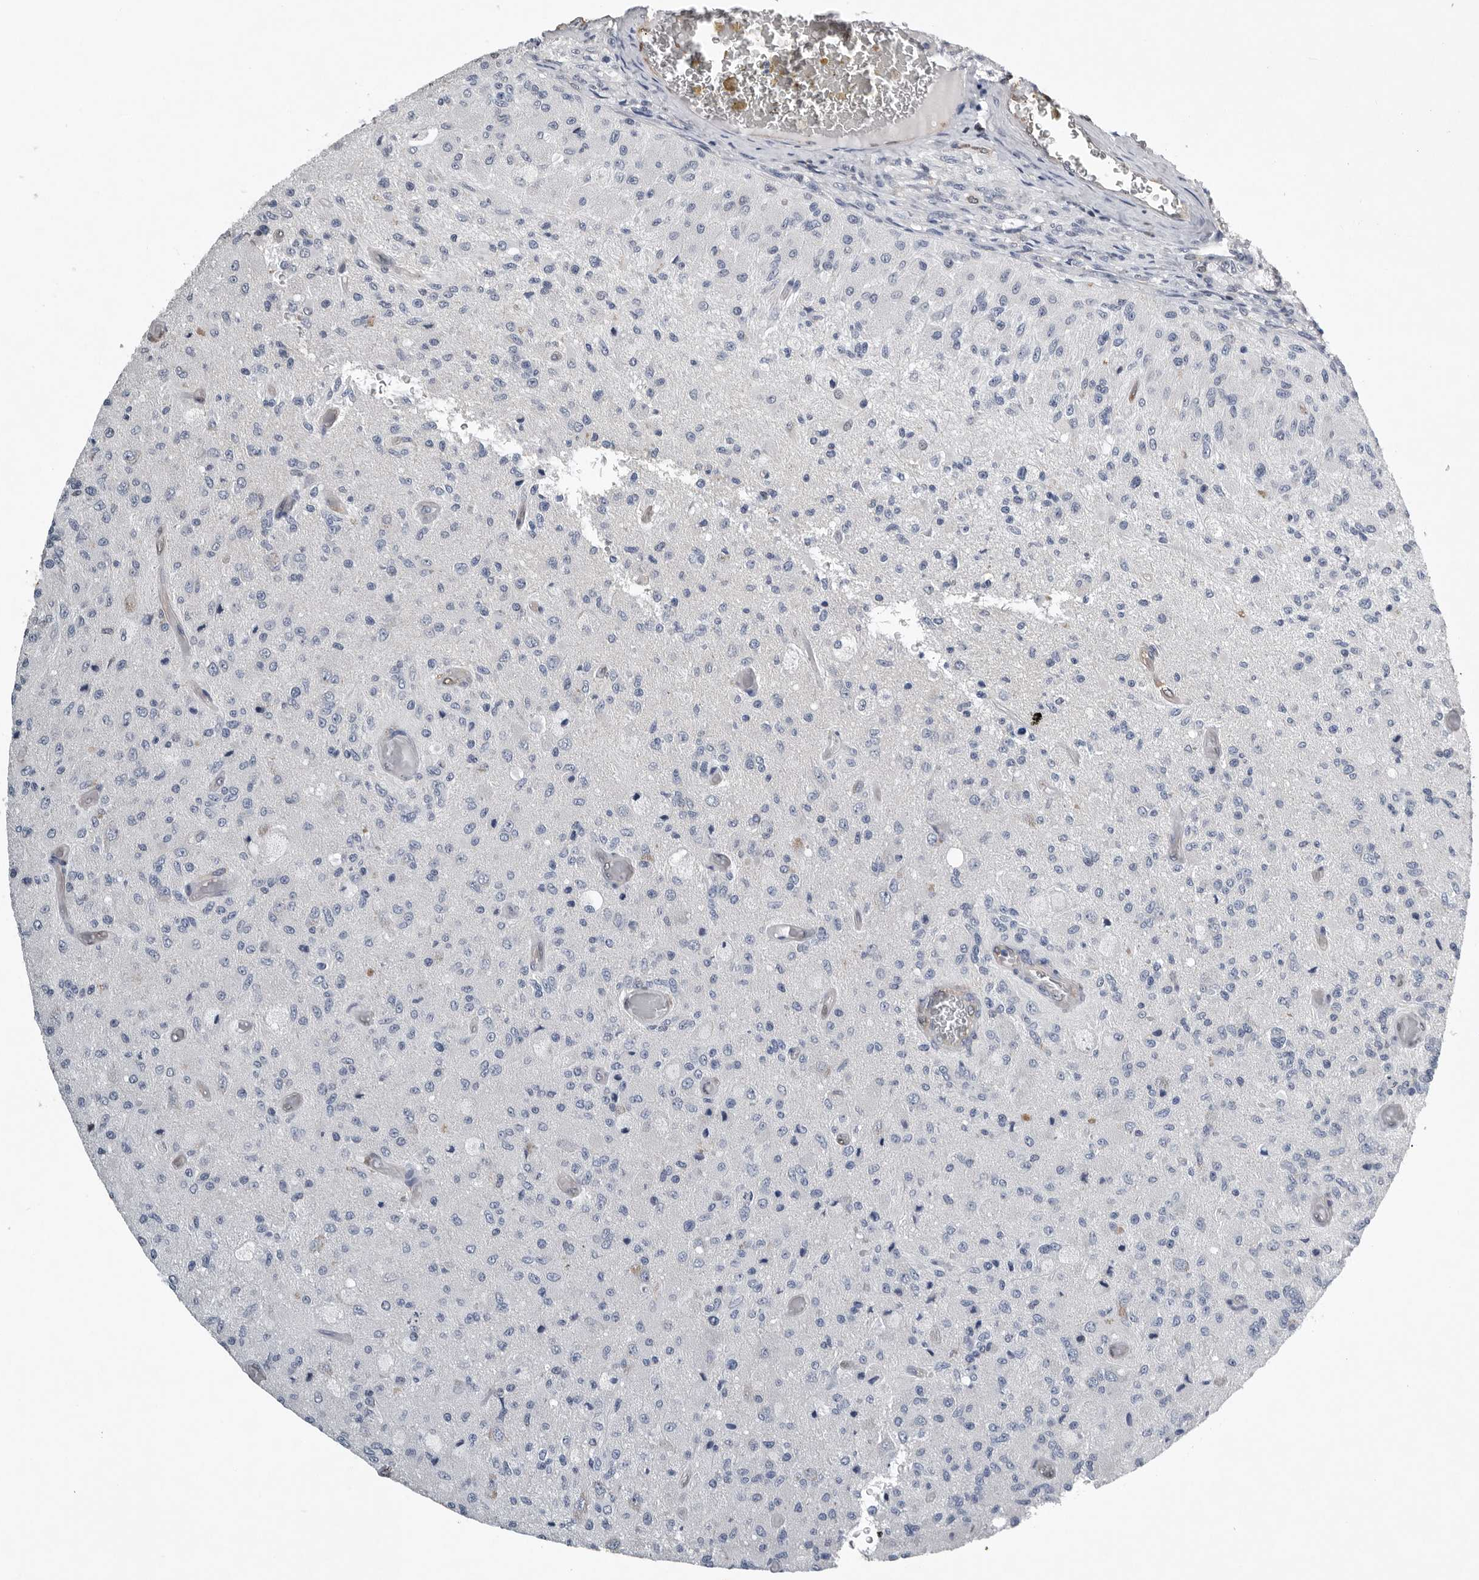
{"staining": {"intensity": "negative", "quantity": "none", "location": "none"}, "tissue": "glioma", "cell_type": "Tumor cells", "image_type": "cancer", "snomed": [{"axis": "morphology", "description": "Normal tissue, NOS"}, {"axis": "morphology", "description": "Glioma, malignant, High grade"}, {"axis": "topography", "description": "Cerebral cortex"}], "caption": "Protein analysis of malignant glioma (high-grade) displays no significant expression in tumor cells.", "gene": "PDCD4", "patient": {"sex": "male", "age": 77}}